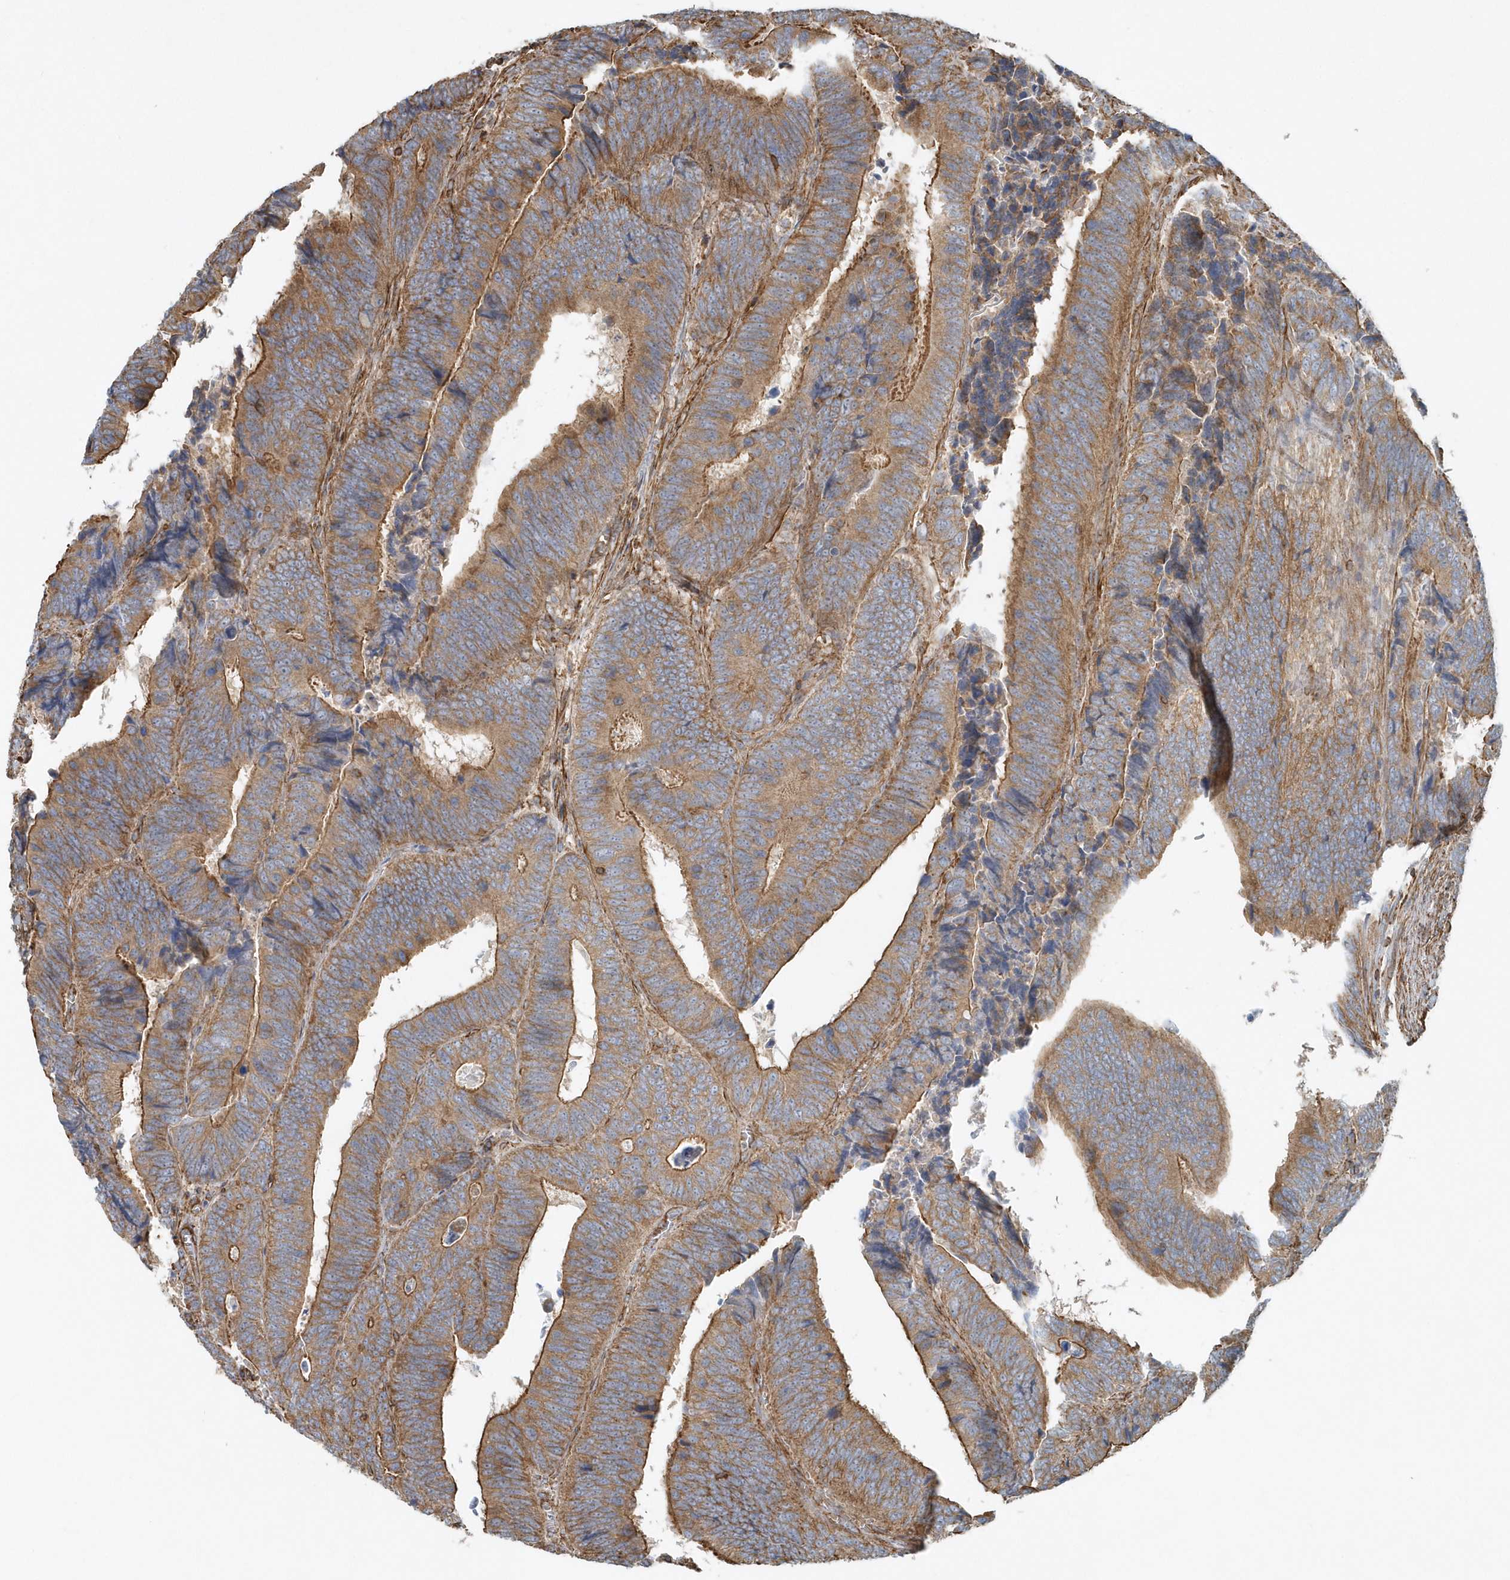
{"staining": {"intensity": "moderate", "quantity": ">75%", "location": "cytoplasmic/membranous"}, "tissue": "colorectal cancer", "cell_type": "Tumor cells", "image_type": "cancer", "snomed": [{"axis": "morphology", "description": "Adenocarcinoma, NOS"}, {"axis": "topography", "description": "Colon"}], "caption": "IHC of human adenocarcinoma (colorectal) shows medium levels of moderate cytoplasmic/membranous staining in approximately >75% of tumor cells.", "gene": "MMUT", "patient": {"sex": "male", "age": 72}}